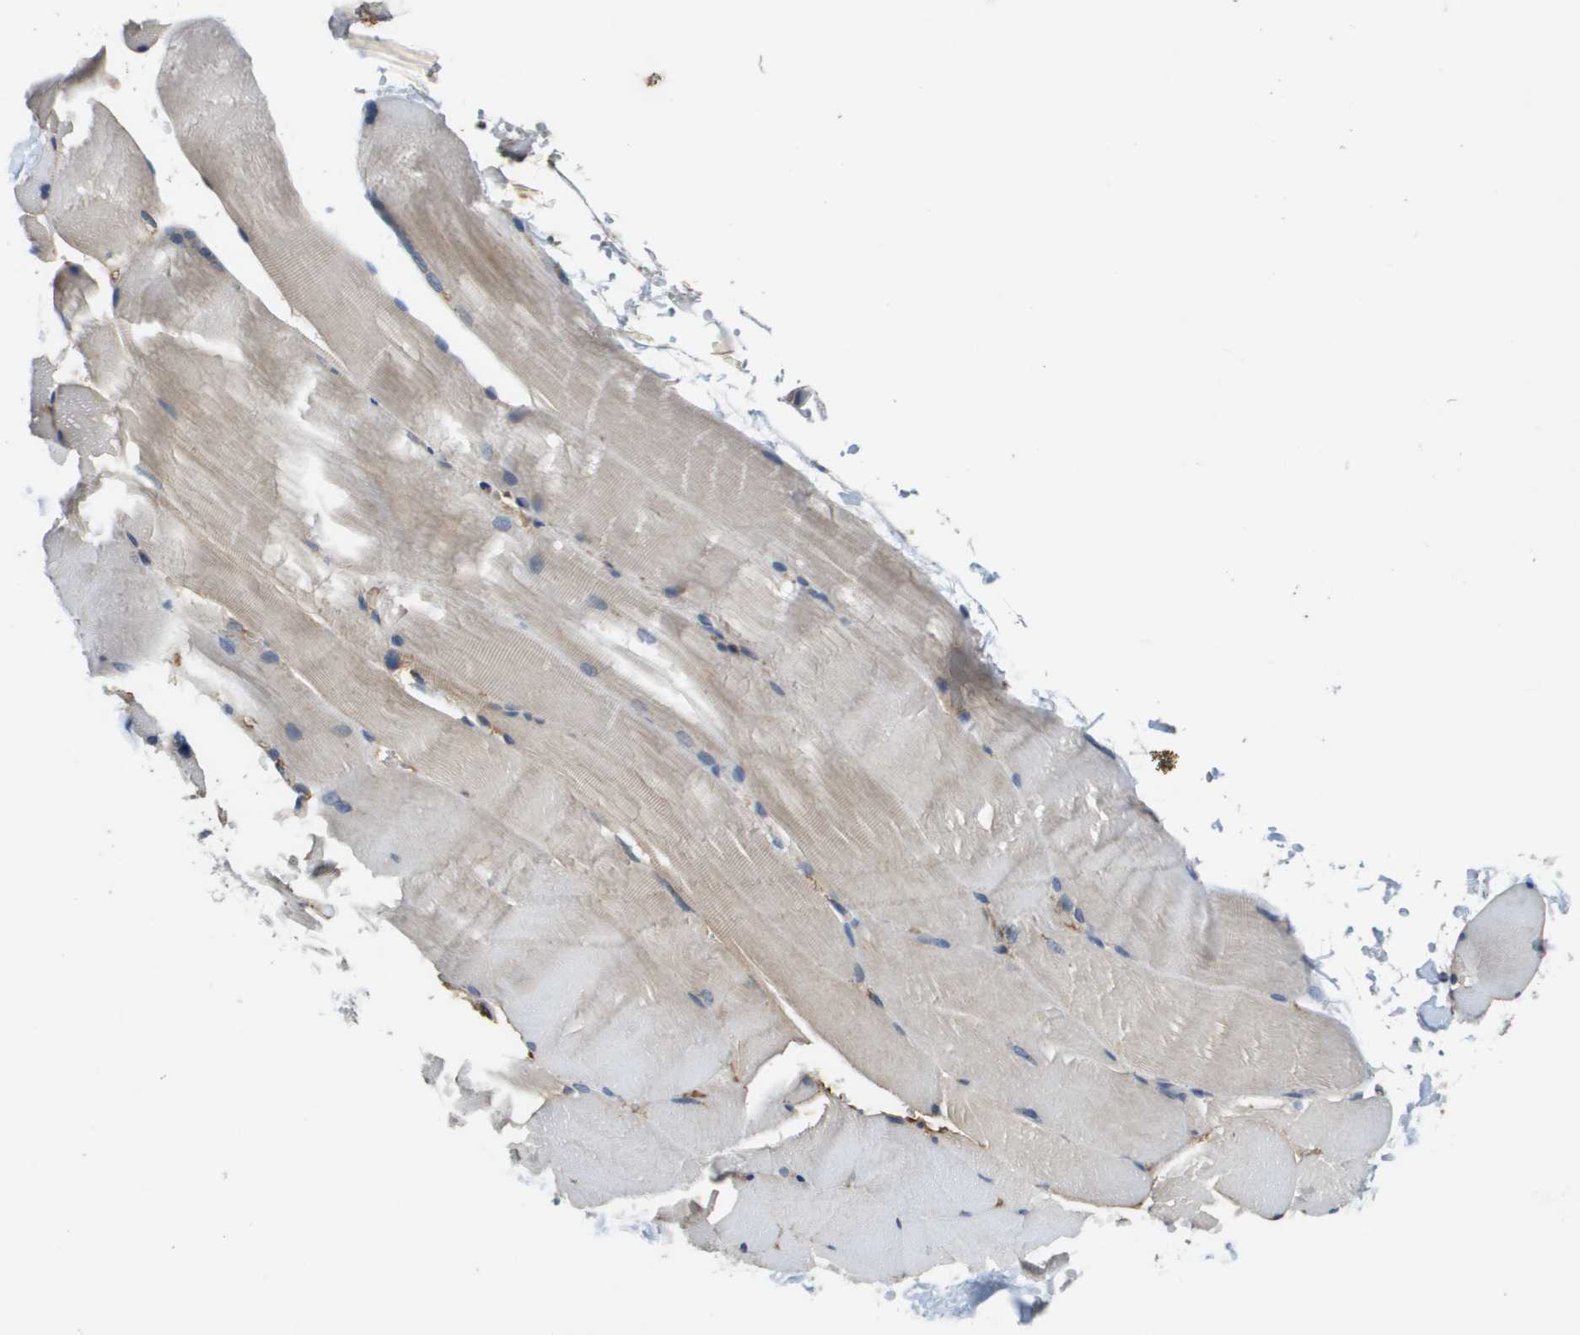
{"staining": {"intensity": "weak", "quantity": "25%-75%", "location": "cytoplasmic/membranous"}, "tissue": "skeletal muscle", "cell_type": "Myocytes", "image_type": "normal", "snomed": [{"axis": "morphology", "description": "Normal tissue, NOS"}, {"axis": "topography", "description": "Skin"}, {"axis": "topography", "description": "Skeletal muscle"}], "caption": "An immunohistochemistry (IHC) image of normal tissue is shown. Protein staining in brown labels weak cytoplasmic/membranous positivity in skeletal muscle within myocytes. The staining was performed using DAB (3,3'-diaminobenzidine) to visualize the protein expression in brown, while the nuclei were stained in blue with hematoxylin (Magnification: 20x).", "gene": "SLC16A3", "patient": {"sex": "male", "age": 83}}